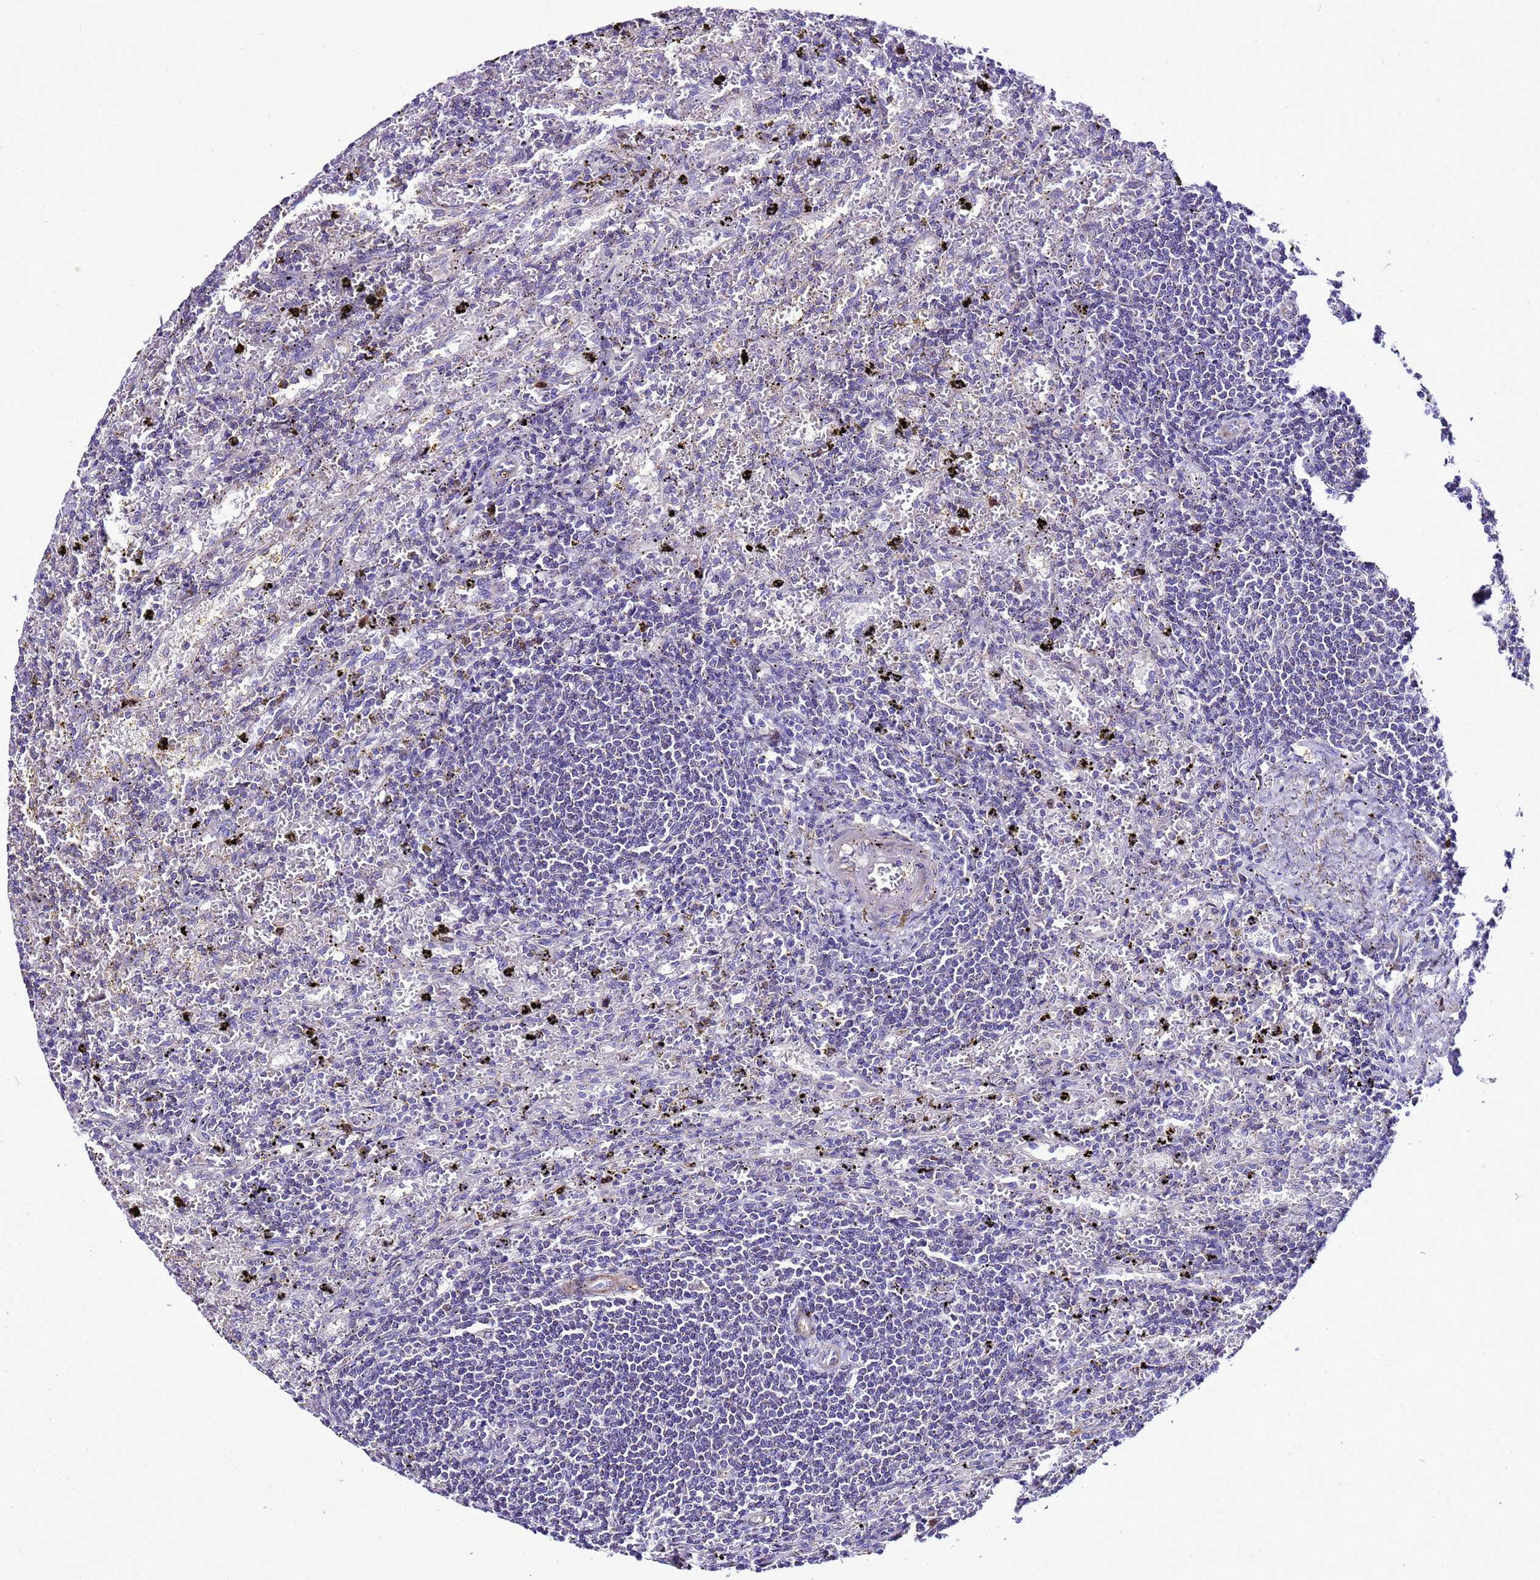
{"staining": {"intensity": "negative", "quantity": "none", "location": "none"}, "tissue": "lymphoma", "cell_type": "Tumor cells", "image_type": "cancer", "snomed": [{"axis": "morphology", "description": "Malignant lymphoma, non-Hodgkin's type, Low grade"}, {"axis": "topography", "description": "Spleen"}], "caption": "Immunohistochemistry histopathology image of human lymphoma stained for a protein (brown), which displays no expression in tumor cells.", "gene": "DPH6", "patient": {"sex": "male", "age": 76}}